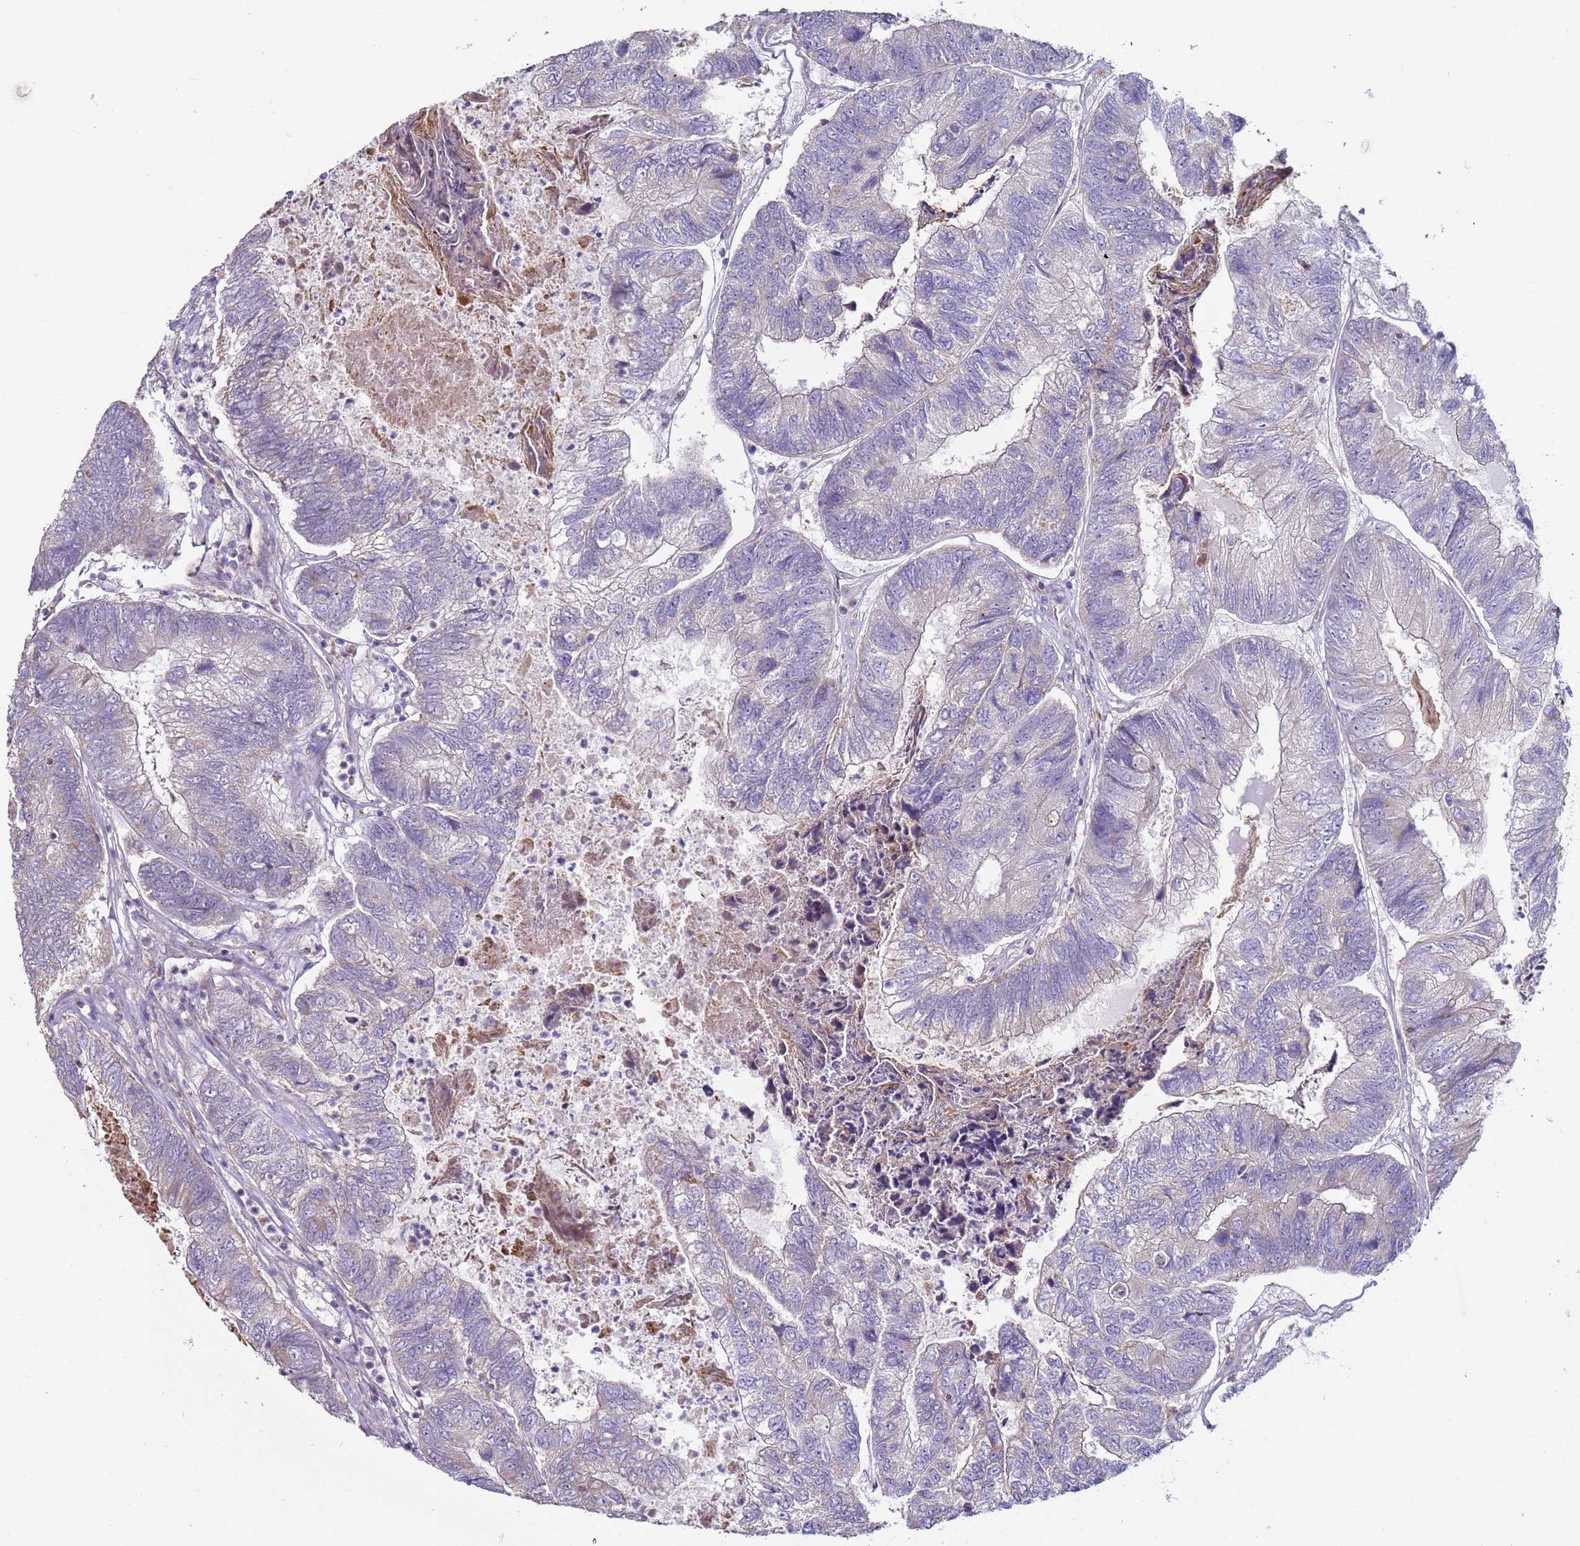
{"staining": {"intensity": "weak", "quantity": "<25%", "location": "cytoplasmic/membranous"}, "tissue": "colorectal cancer", "cell_type": "Tumor cells", "image_type": "cancer", "snomed": [{"axis": "morphology", "description": "Adenocarcinoma, NOS"}, {"axis": "topography", "description": "Colon"}], "caption": "Immunohistochemistry of human colorectal cancer reveals no positivity in tumor cells. (Brightfield microscopy of DAB immunohistochemistry (IHC) at high magnification).", "gene": "DIP2B", "patient": {"sex": "female", "age": 67}}